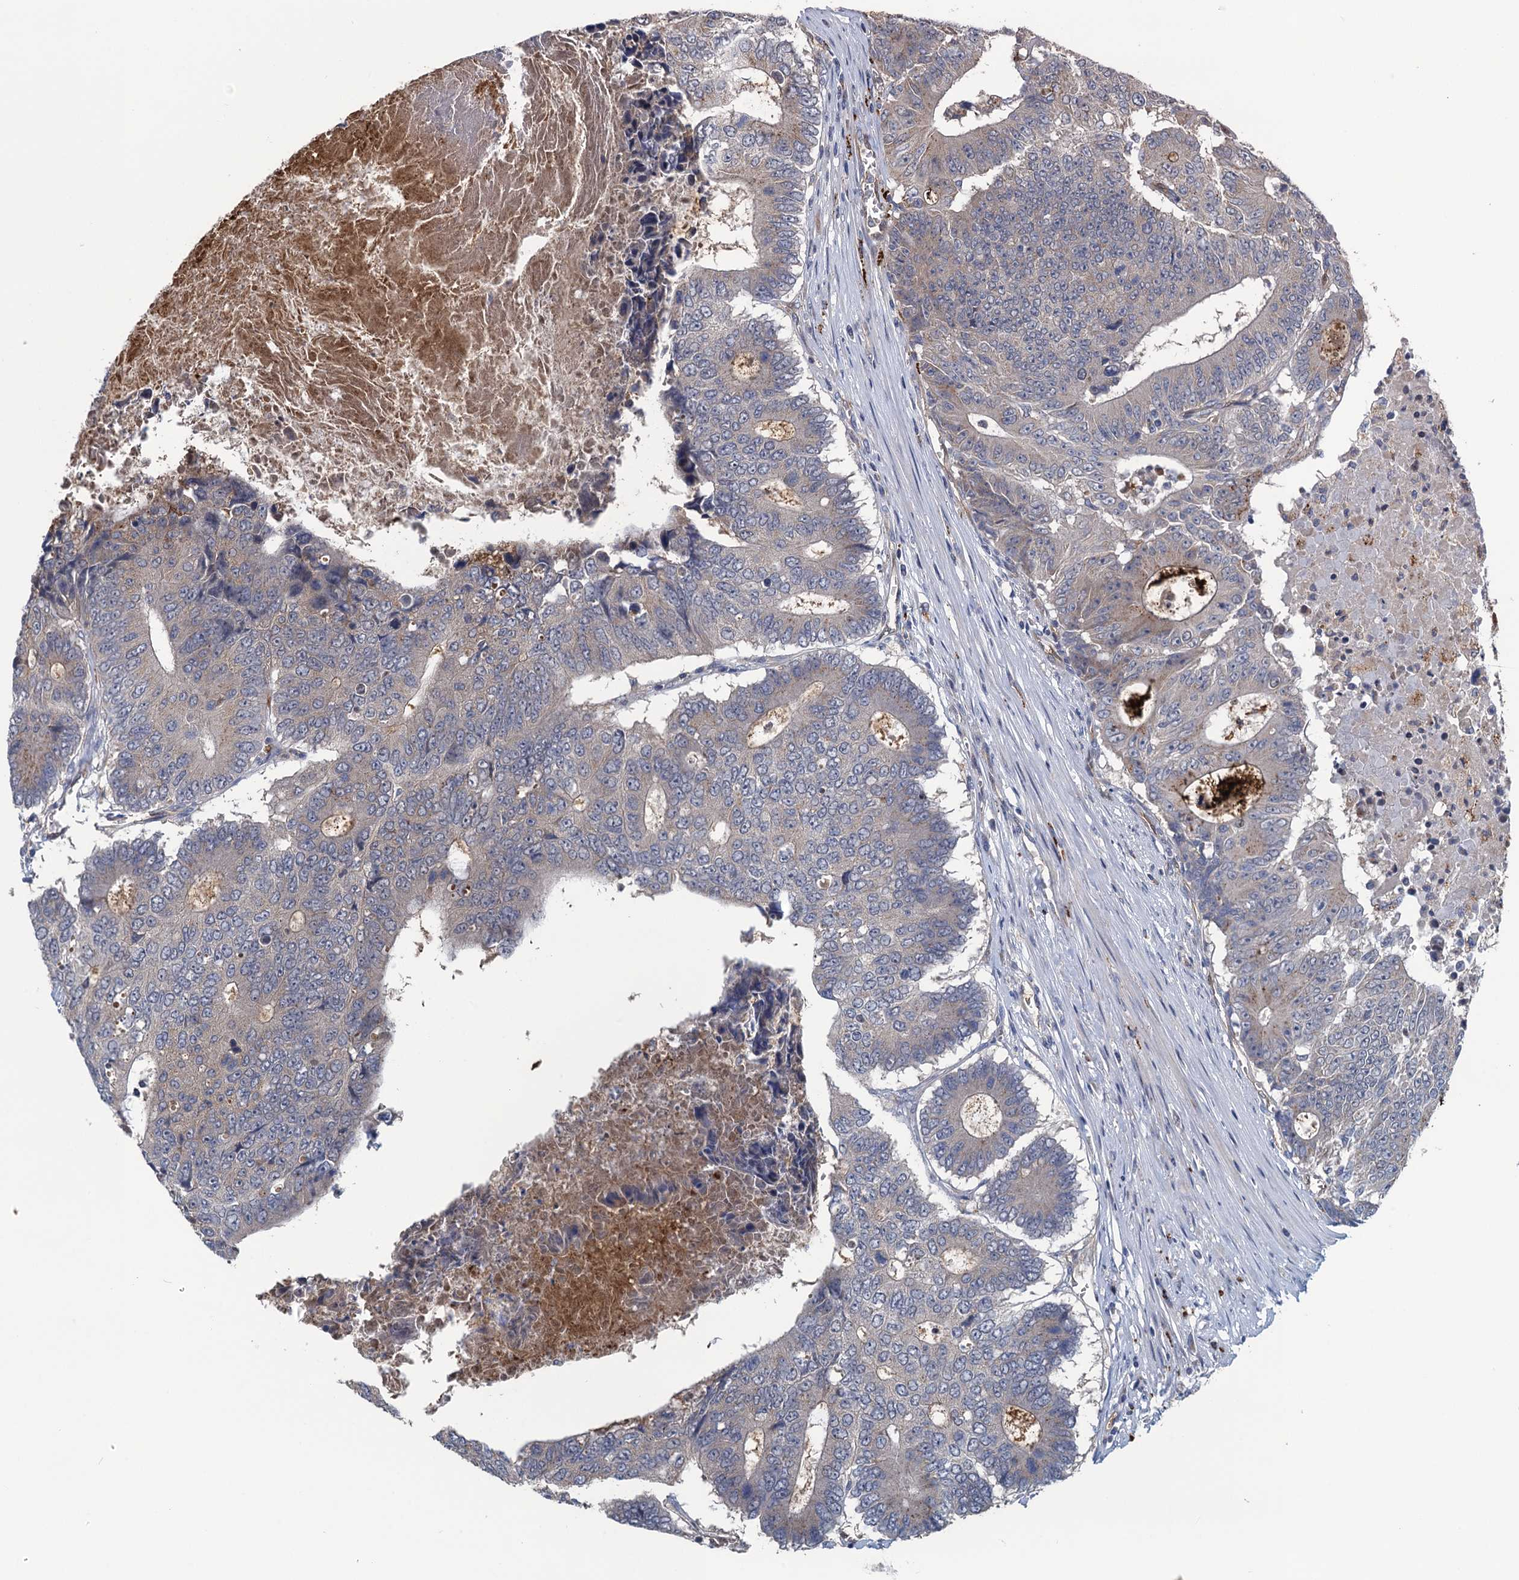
{"staining": {"intensity": "negative", "quantity": "none", "location": "none"}, "tissue": "colorectal cancer", "cell_type": "Tumor cells", "image_type": "cancer", "snomed": [{"axis": "morphology", "description": "Adenocarcinoma, NOS"}, {"axis": "topography", "description": "Colon"}], "caption": "IHC histopathology image of neoplastic tissue: colorectal cancer stained with DAB (3,3'-diaminobenzidine) shows no significant protein staining in tumor cells.", "gene": "KBTBD8", "patient": {"sex": "male", "age": 87}}